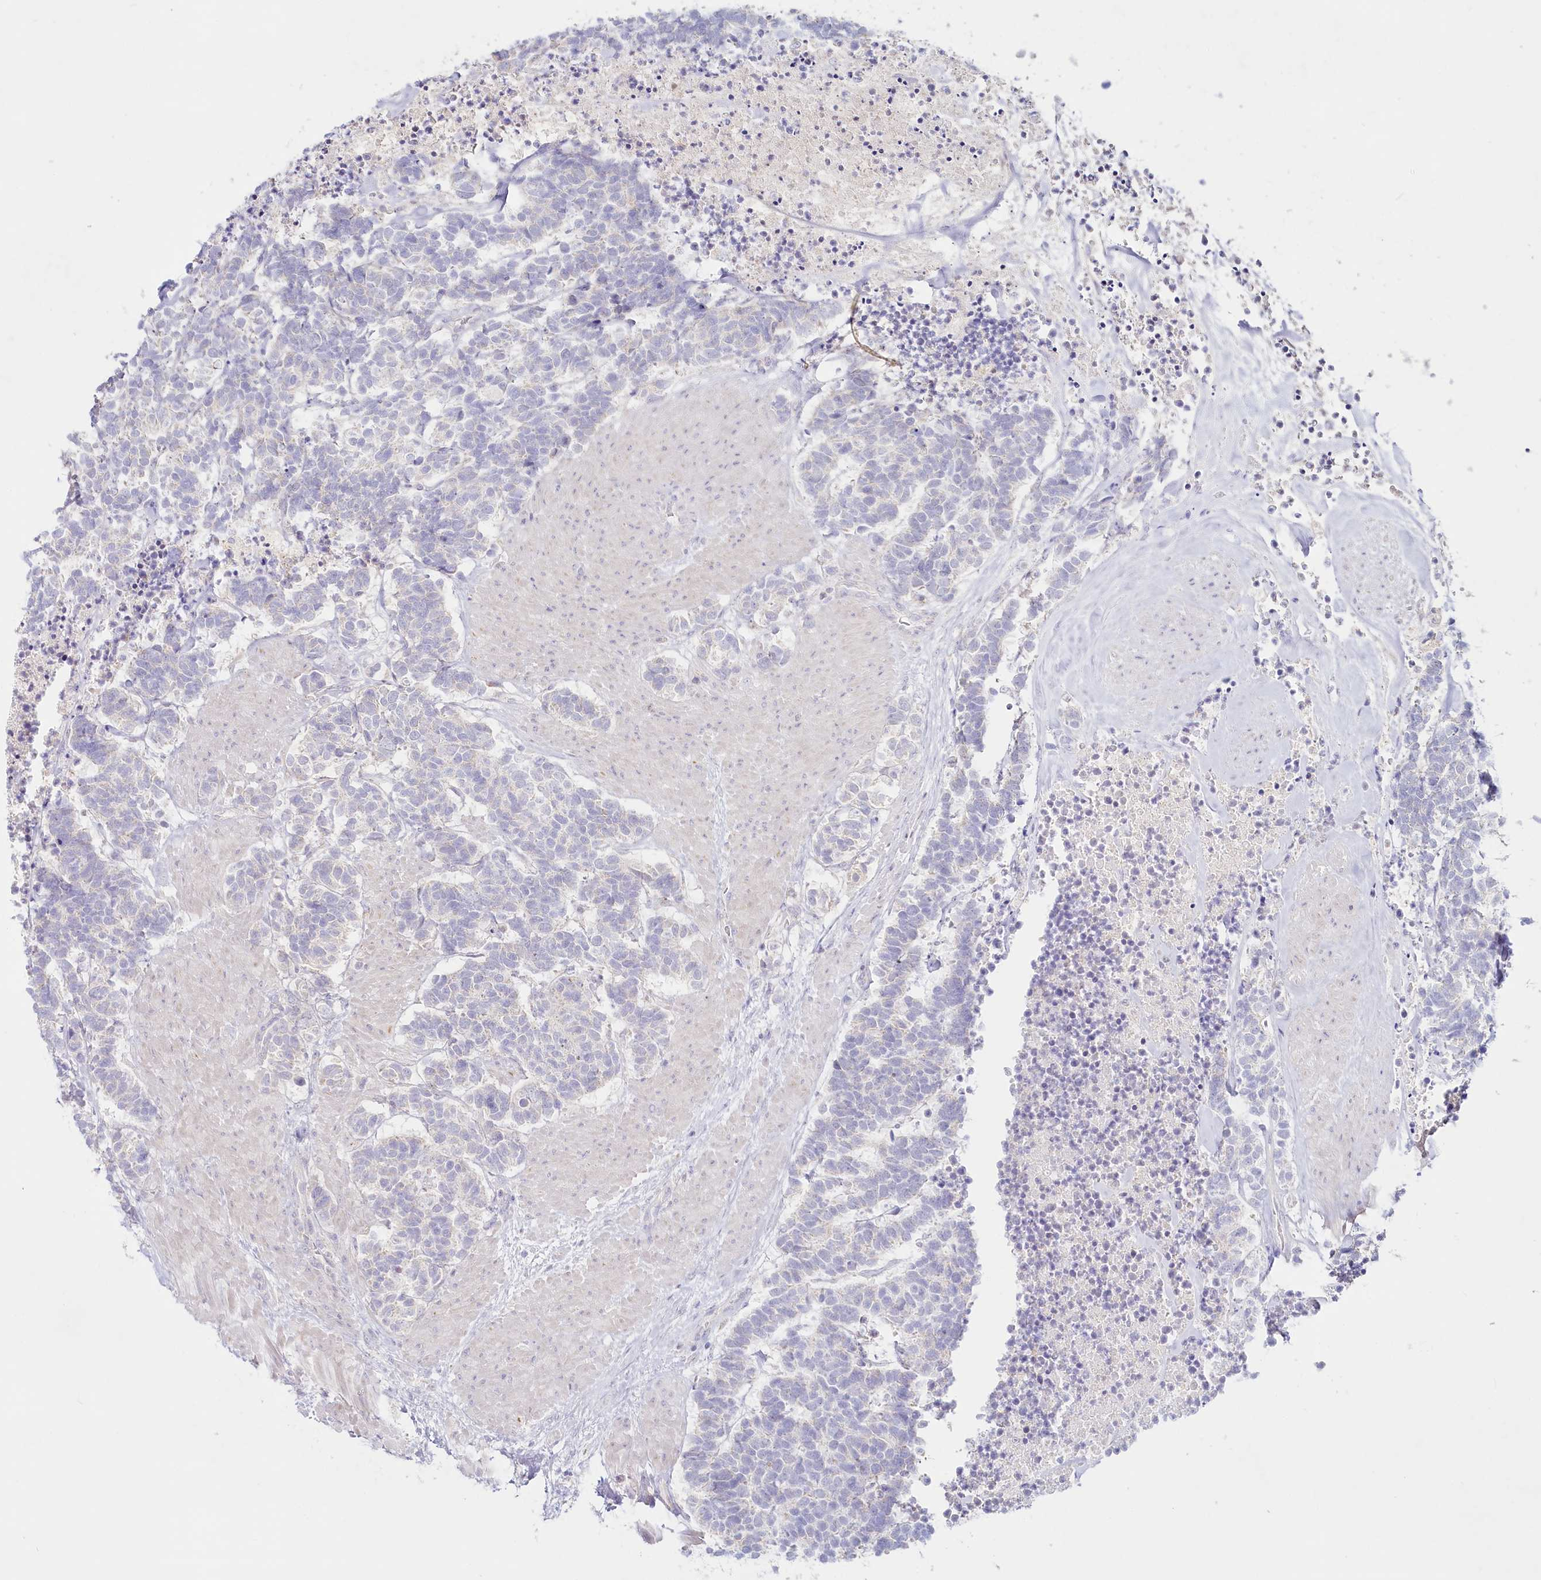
{"staining": {"intensity": "negative", "quantity": "none", "location": "none"}, "tissue": "carcinoid", "cell_type": "Tumor cells", "image_type": "cancer", "snomed": [{"axis": "morphology", "description": "Carcinoma, NOS"}, {"axis": "morphology", "description": "Carcinoid, malignant, NOS"}, {"axis": "topography", "description": "Urinary bladder"}], "caption": "Immunohistochemical staining of human carcinoma shows no significant positivity in tumor cells.", "gene": "PSAPL1", "patient": {"sex": "male", "age": 57}}